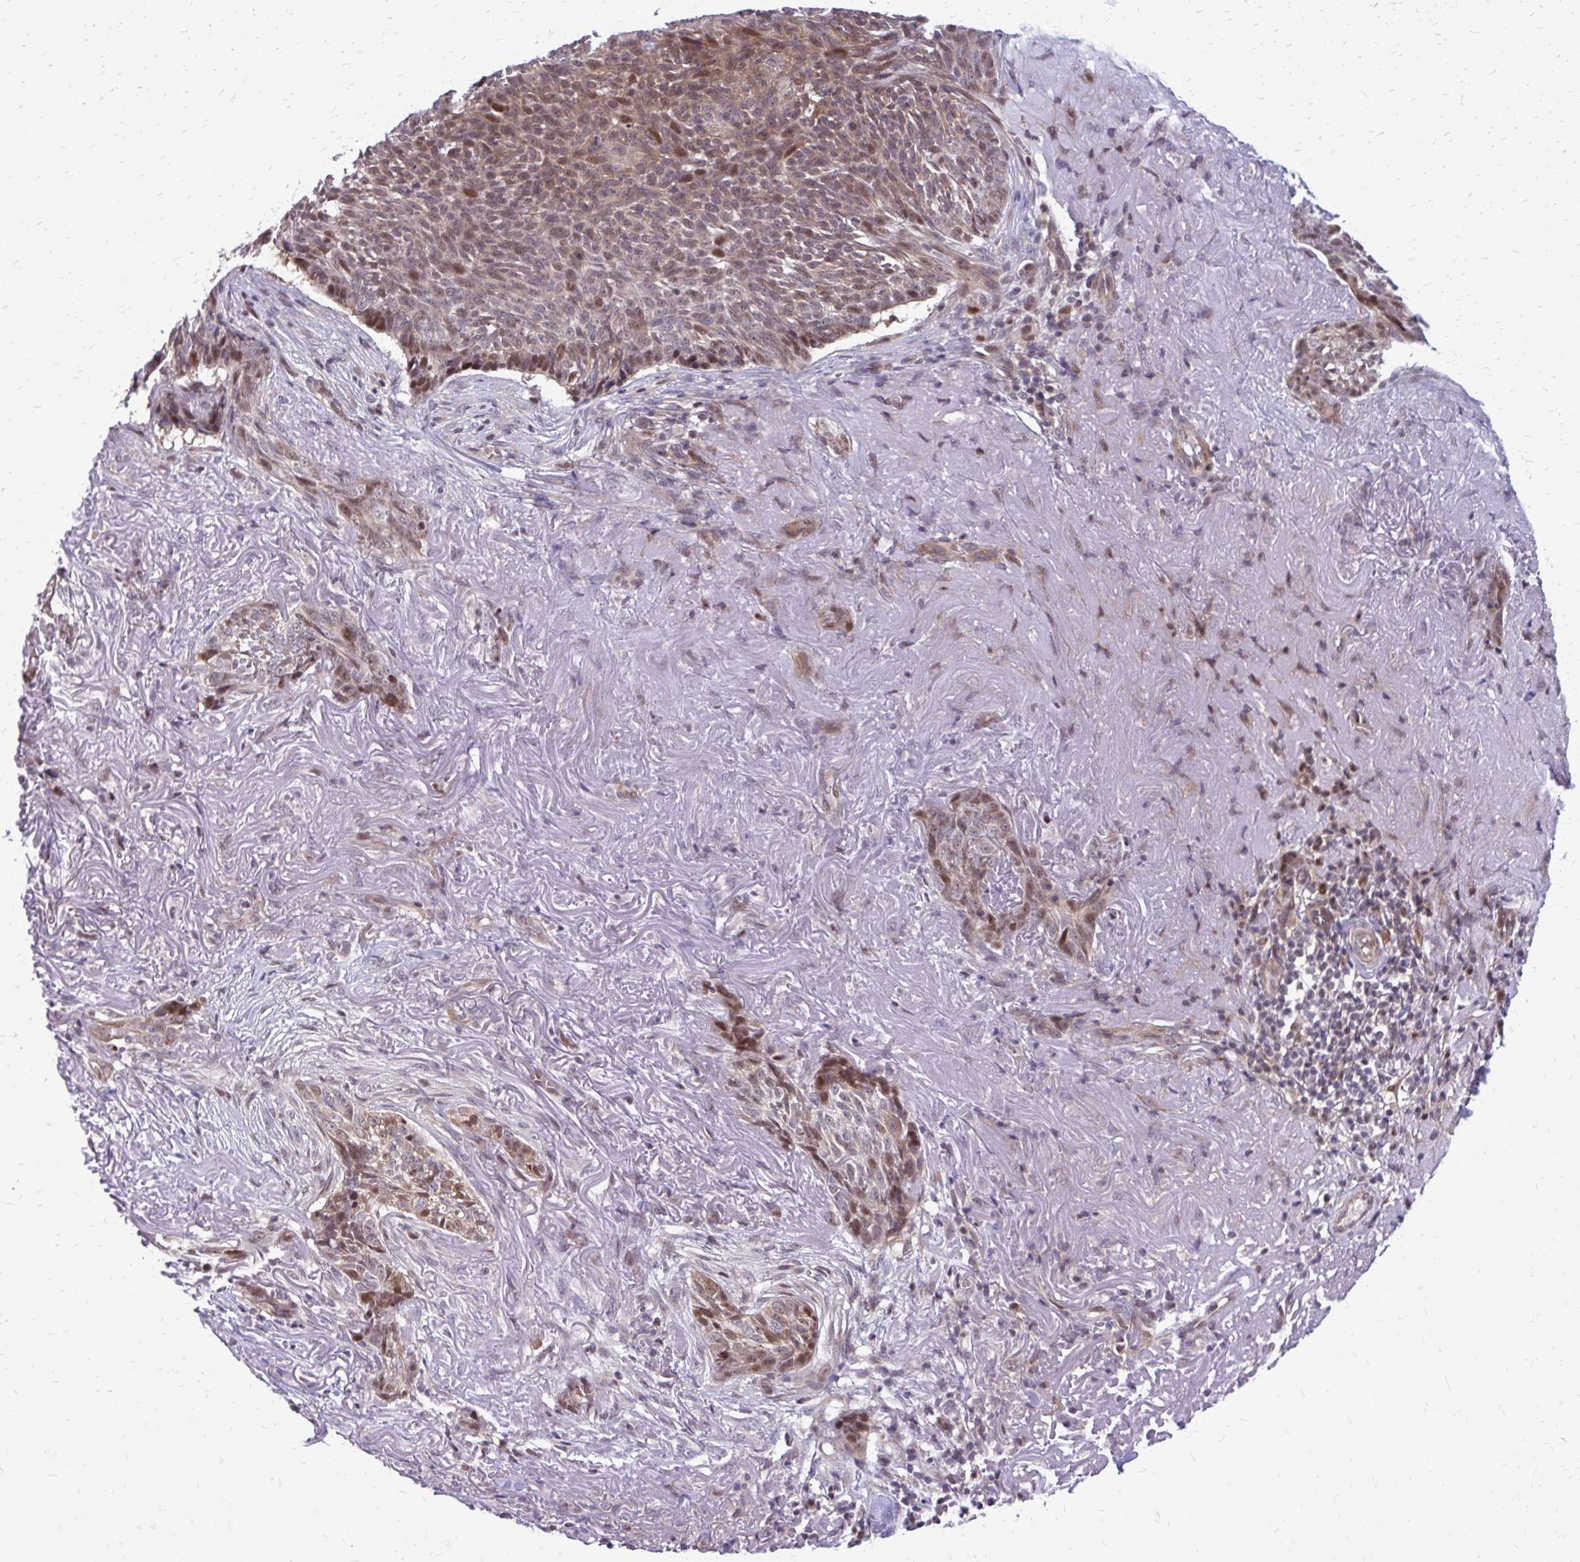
{"staining": {"intensity": "moderate", "quantity": "25%-75%", "location": "nuclear"}, "tissue": "skin cancer", "cell_type": "Tumor cells", "image_type": "cancer", "snomed": [{"axis": "morphology", "description": "Basal cell carcinoma"}, {"axis": "topography", "description": "Skin"}, {"axis": "topography", "description": "Skin of face"}], "caption": "Protein expression analysis of skin cancer (basal cell carcinoma) demonstrates moderate nuclear staining in approximately 25%-75% of tumor cells. (Stains: DAB in brown, nuclei in blue, Microscopy: brightfield microscopy at high magnification).", "gene": "ANKRD30B", "patient": {"sex": "female", "age": 95}}